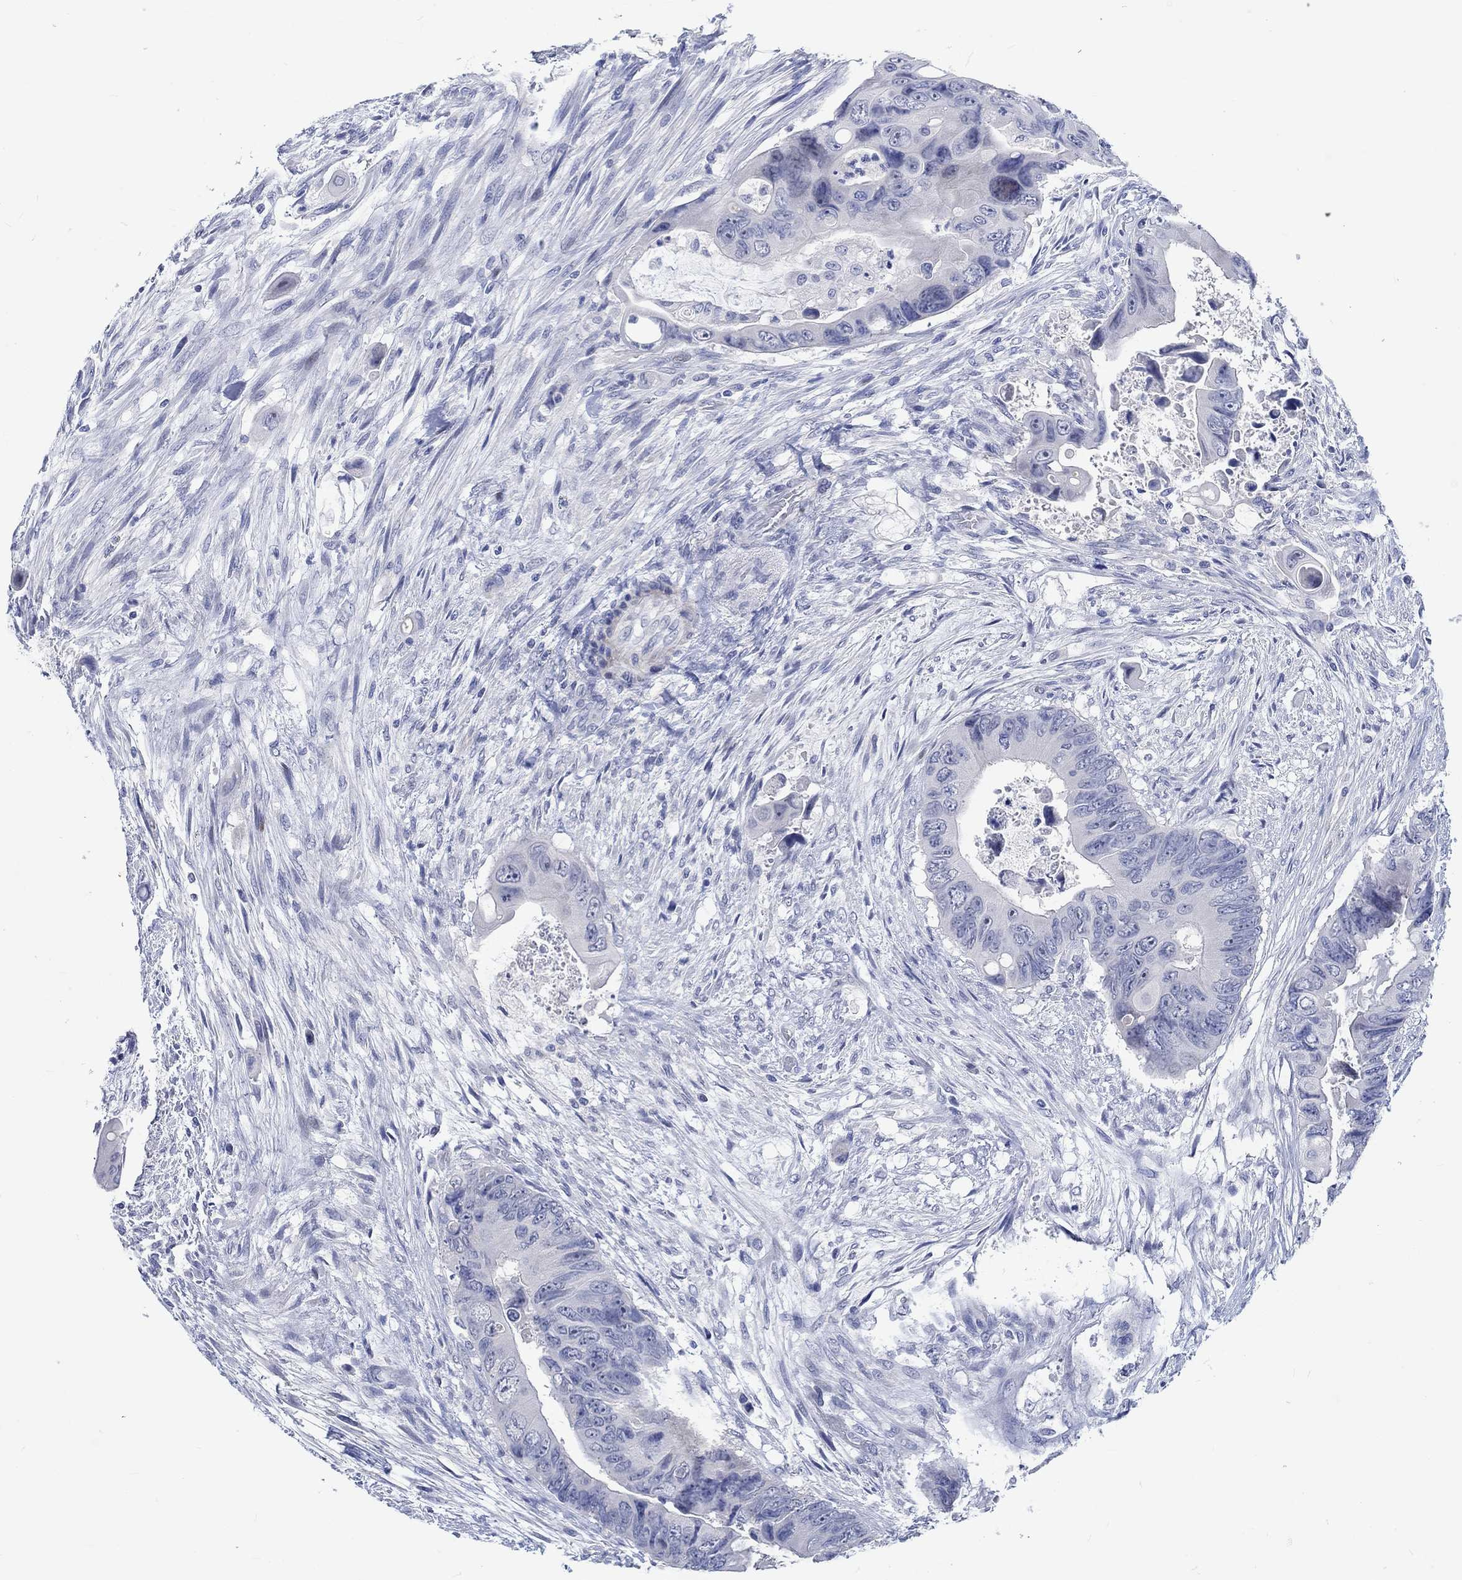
{"staining": {"intensity": "negative", "quantity": "none", "location": "none"}, "tissue": "colorectal cancer", "cell_type": "Tumor cells", "image_type": "cancer", "snomed": [{"axis": "morphology", "description": "Adenocarcinoma, NOS"}, {"axis": "topography", "description": "Rectum"}], "caption": "Tumor cells show no significant staining in colorectal cancer (adenocarcinoma). The staining is performed using DAB brown chromogen with nuclei counter-stained in using hematoxylin.", "gene": "C4orf47", "patient": {"sex": "male", "age": 63}}